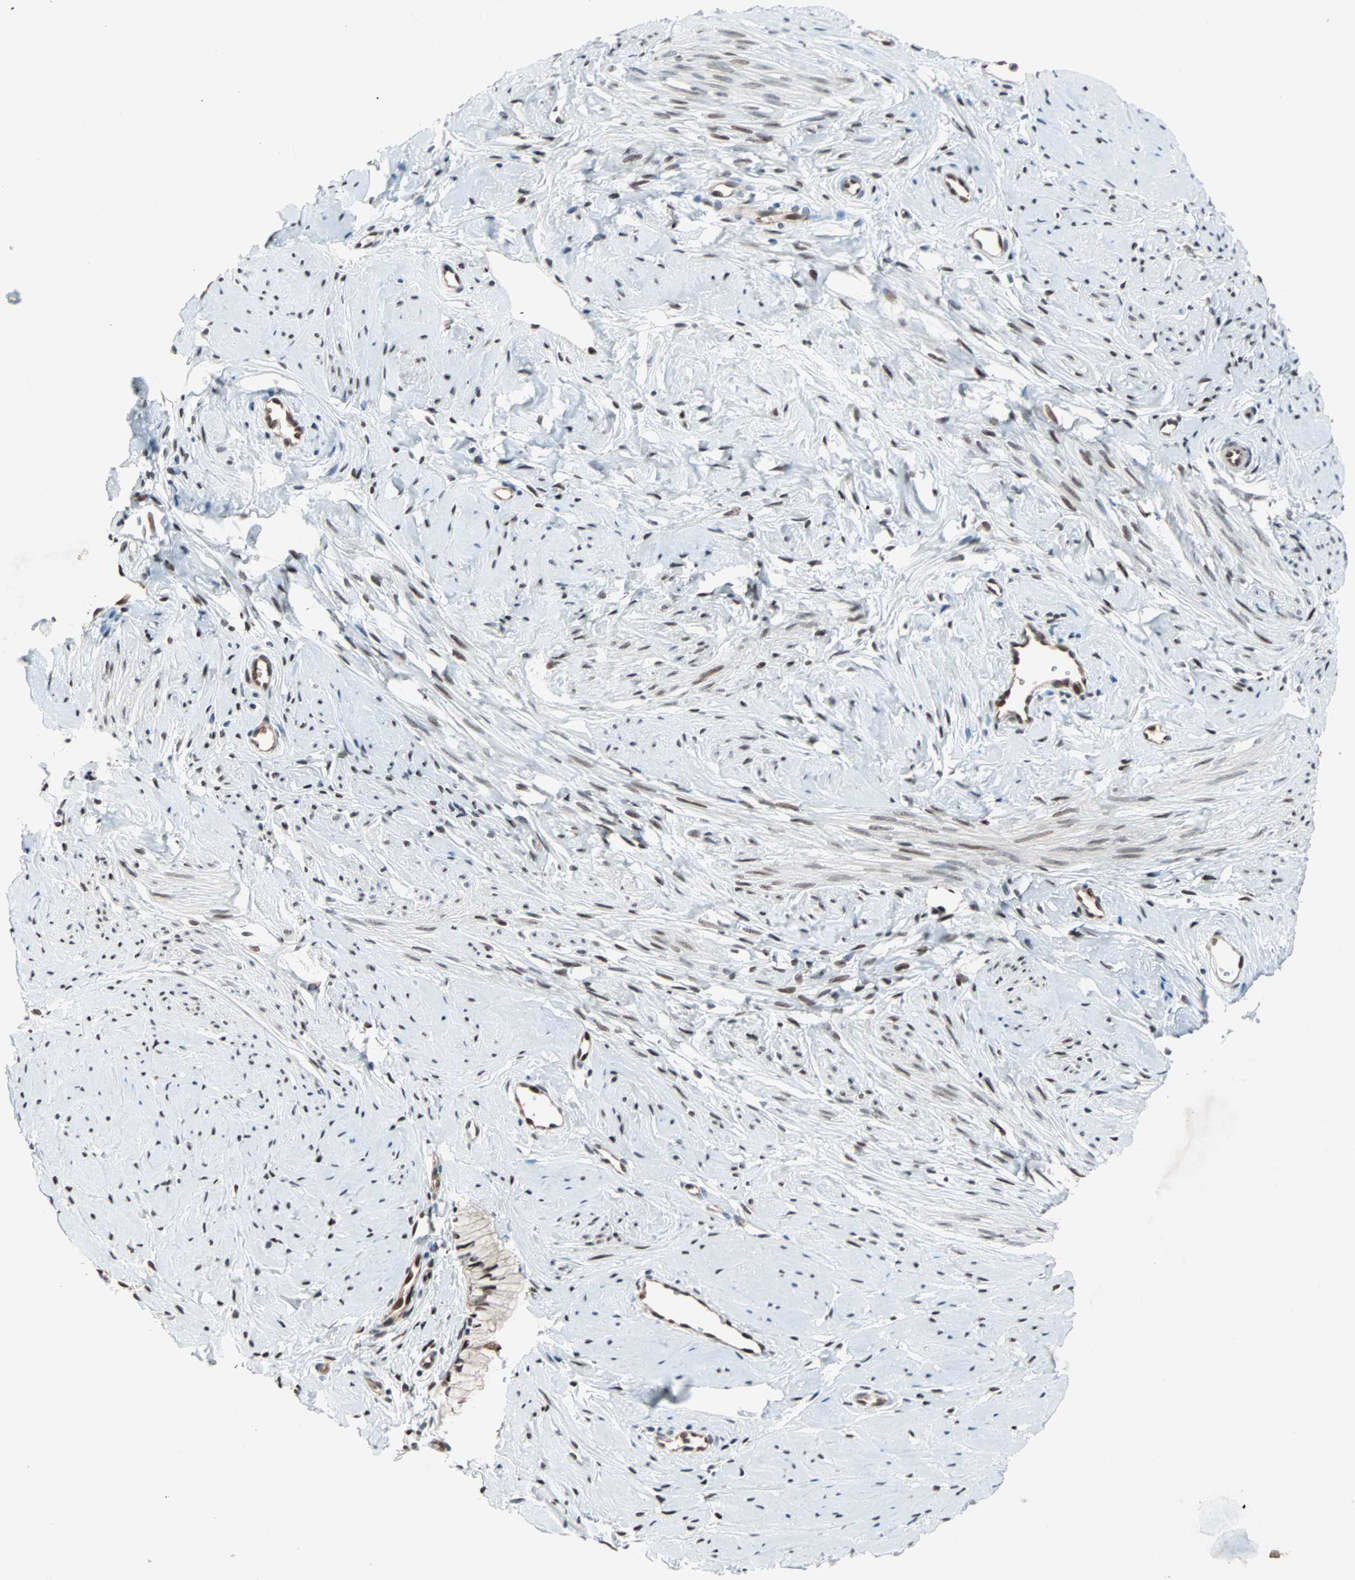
{"staining": {"intensity": "moderate", "quantity": ">75%", "location": "nuclear"}, "tissue": "cervix", "cell_type": "Glandular cells", "image_type": "normal", "snomed": [{"axis": "morphology", "description": "Normal tissue, NOS"}, {"axis": "topography", "description": "Cervix"}], "caption": "Human cervix stained with a protein marker displays moderate staining in glandular cells.", "gene": "WWTR1", "patient": {"sex": "female", "age": 46}}